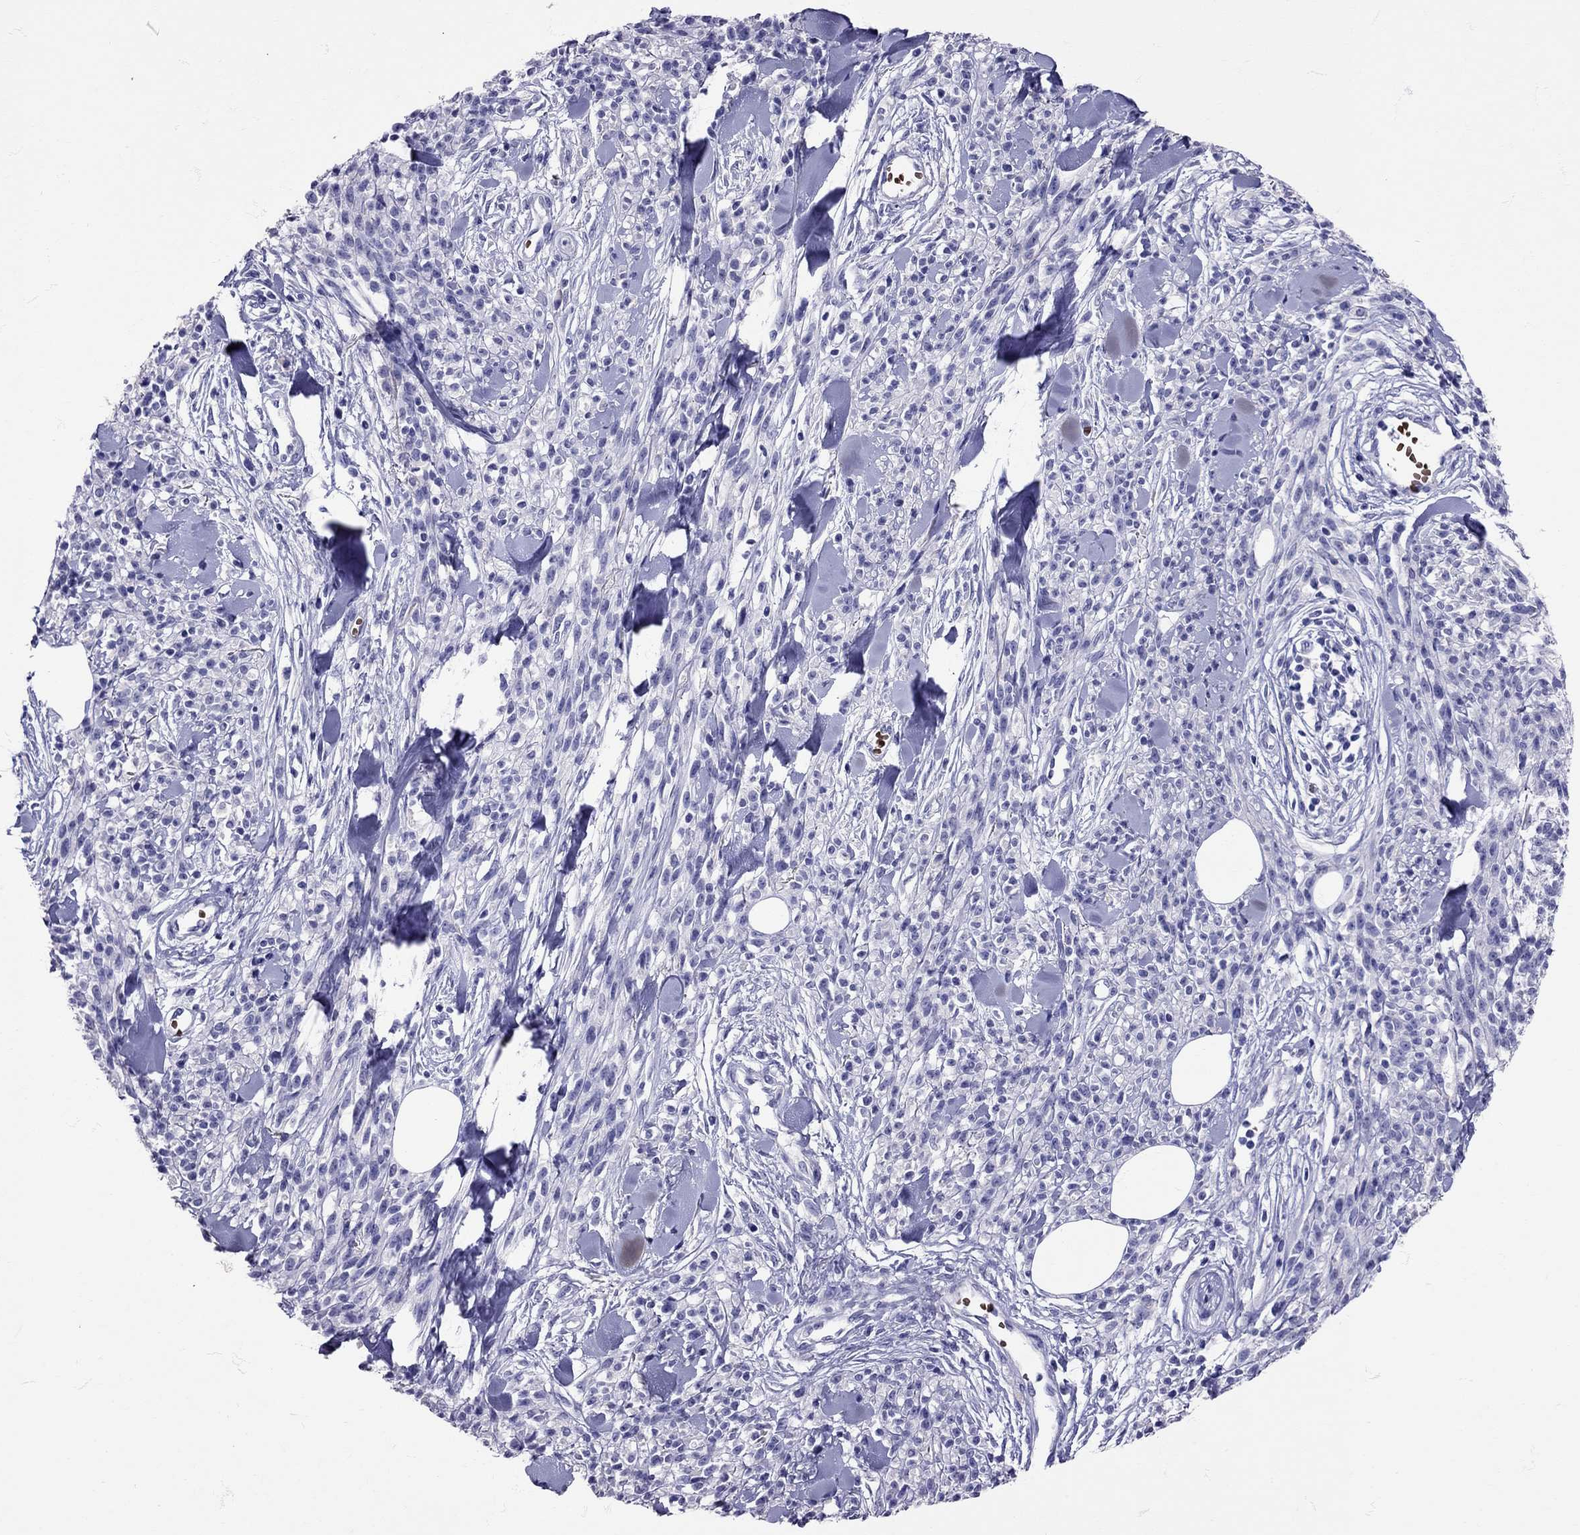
{"staining": {"intensity": "negative", "quantity": "none", "location": "none"}, "tissue": "melanoma", "cell_type": "Tumor cells", "image_type": "cancer", "snomed": [{"axis": "morphology", "description": "Malignant melanoma, NOS"}, {"axis": "topography", "description": "Skin"}, {"axis": "topography", "description": "Skin of trunk"}], "caption": "The IHC histopathology image has no significant positivity in tumor cells of melanoma tissue. Nuclei are stained in blue.", "gene": "TBR1", "patient": {"sex": "male", "age": 74}}